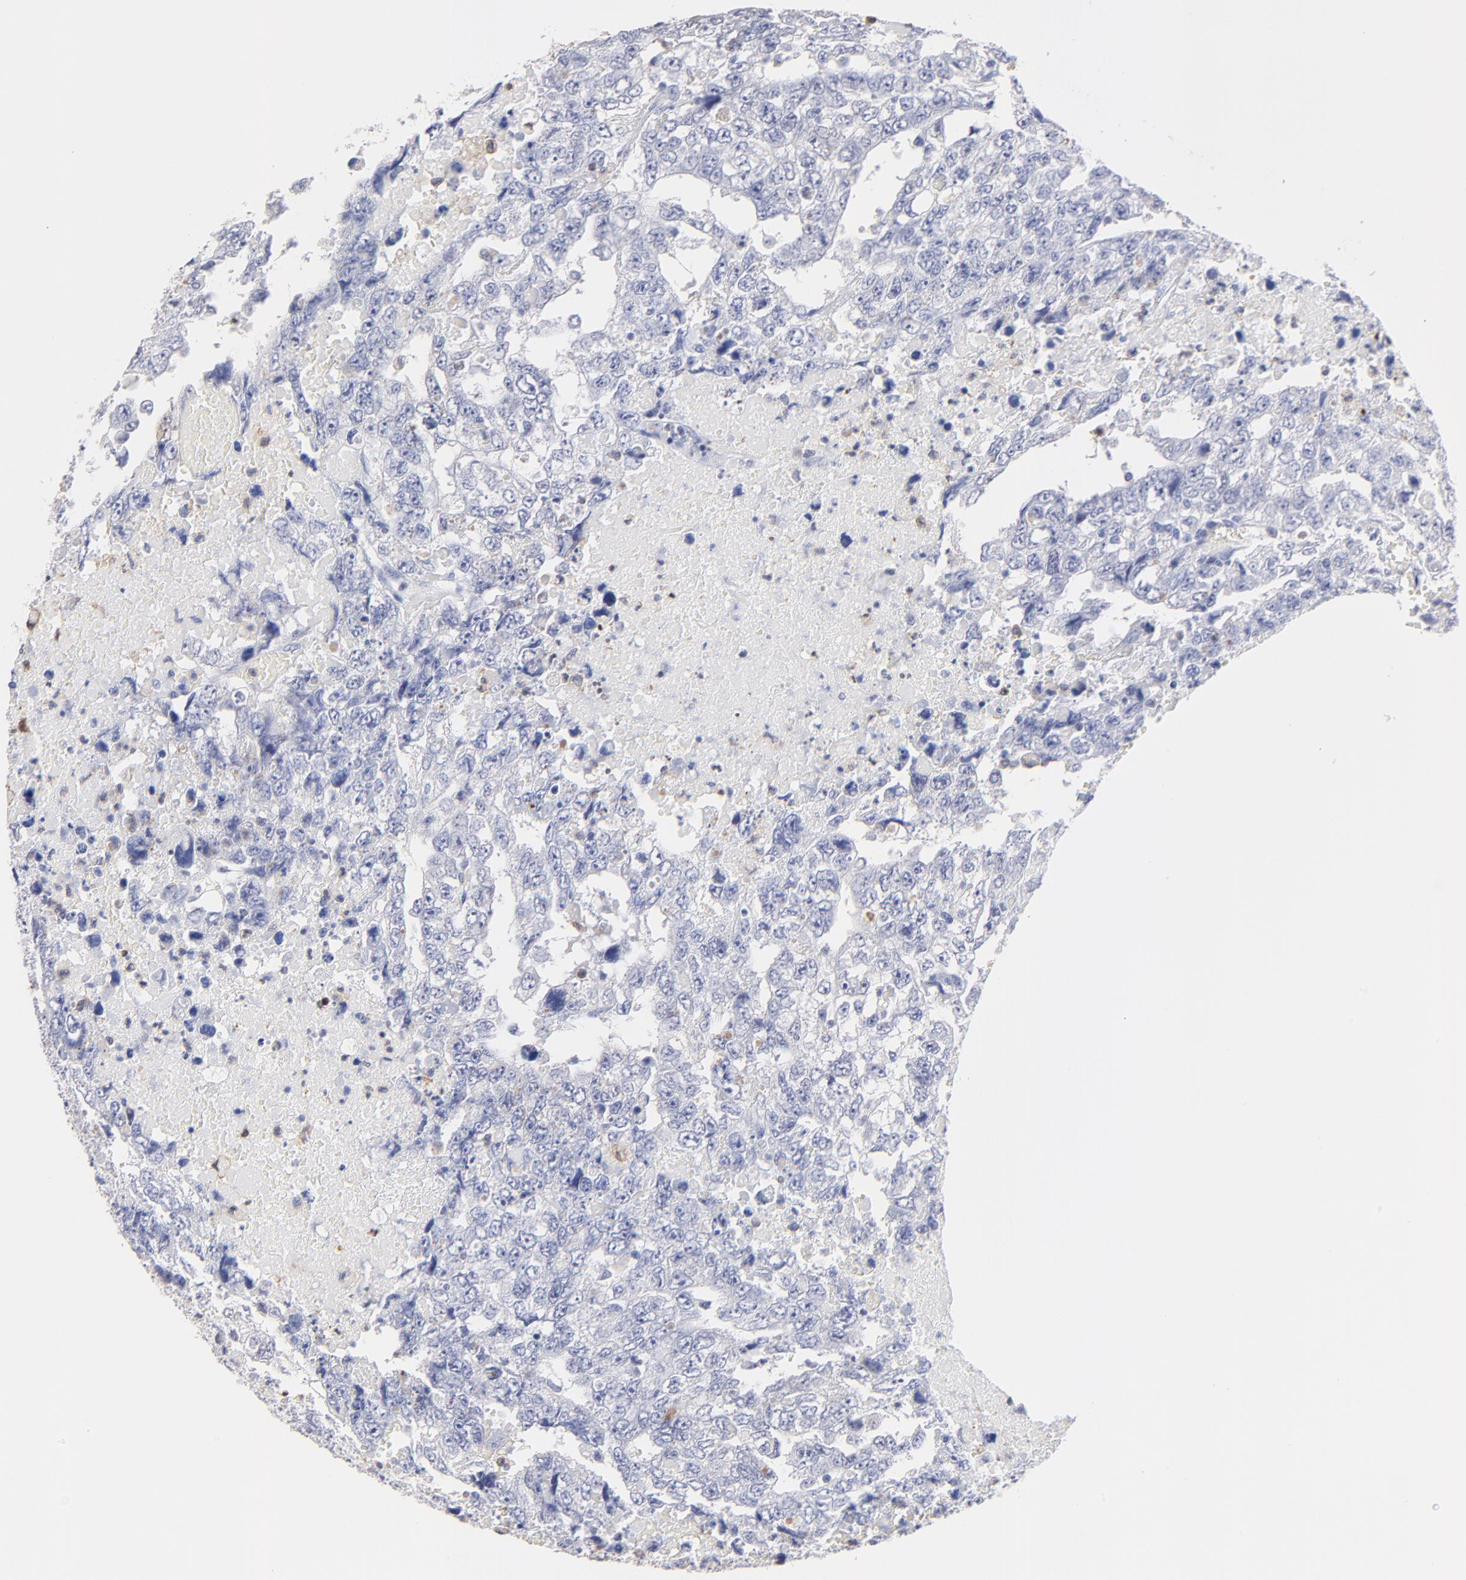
{"staining": {"intensity": "negative", "quantity": "none", "location": "none"}, "tissue": "testis cancer", "cell_type": "Tumor cells", "image_type": "cancer", "snomed": [{"axis": "morphology", "description": "Carcinoma, Embryonal, NOS"}, {"axis": "topography", "description": "Testis"}], "caption": "Tumor cells show no significant expression in testis embryonal carcinoma.", "gene": "SMARCA1", "patient": {"sex": "male", "age": 36}}